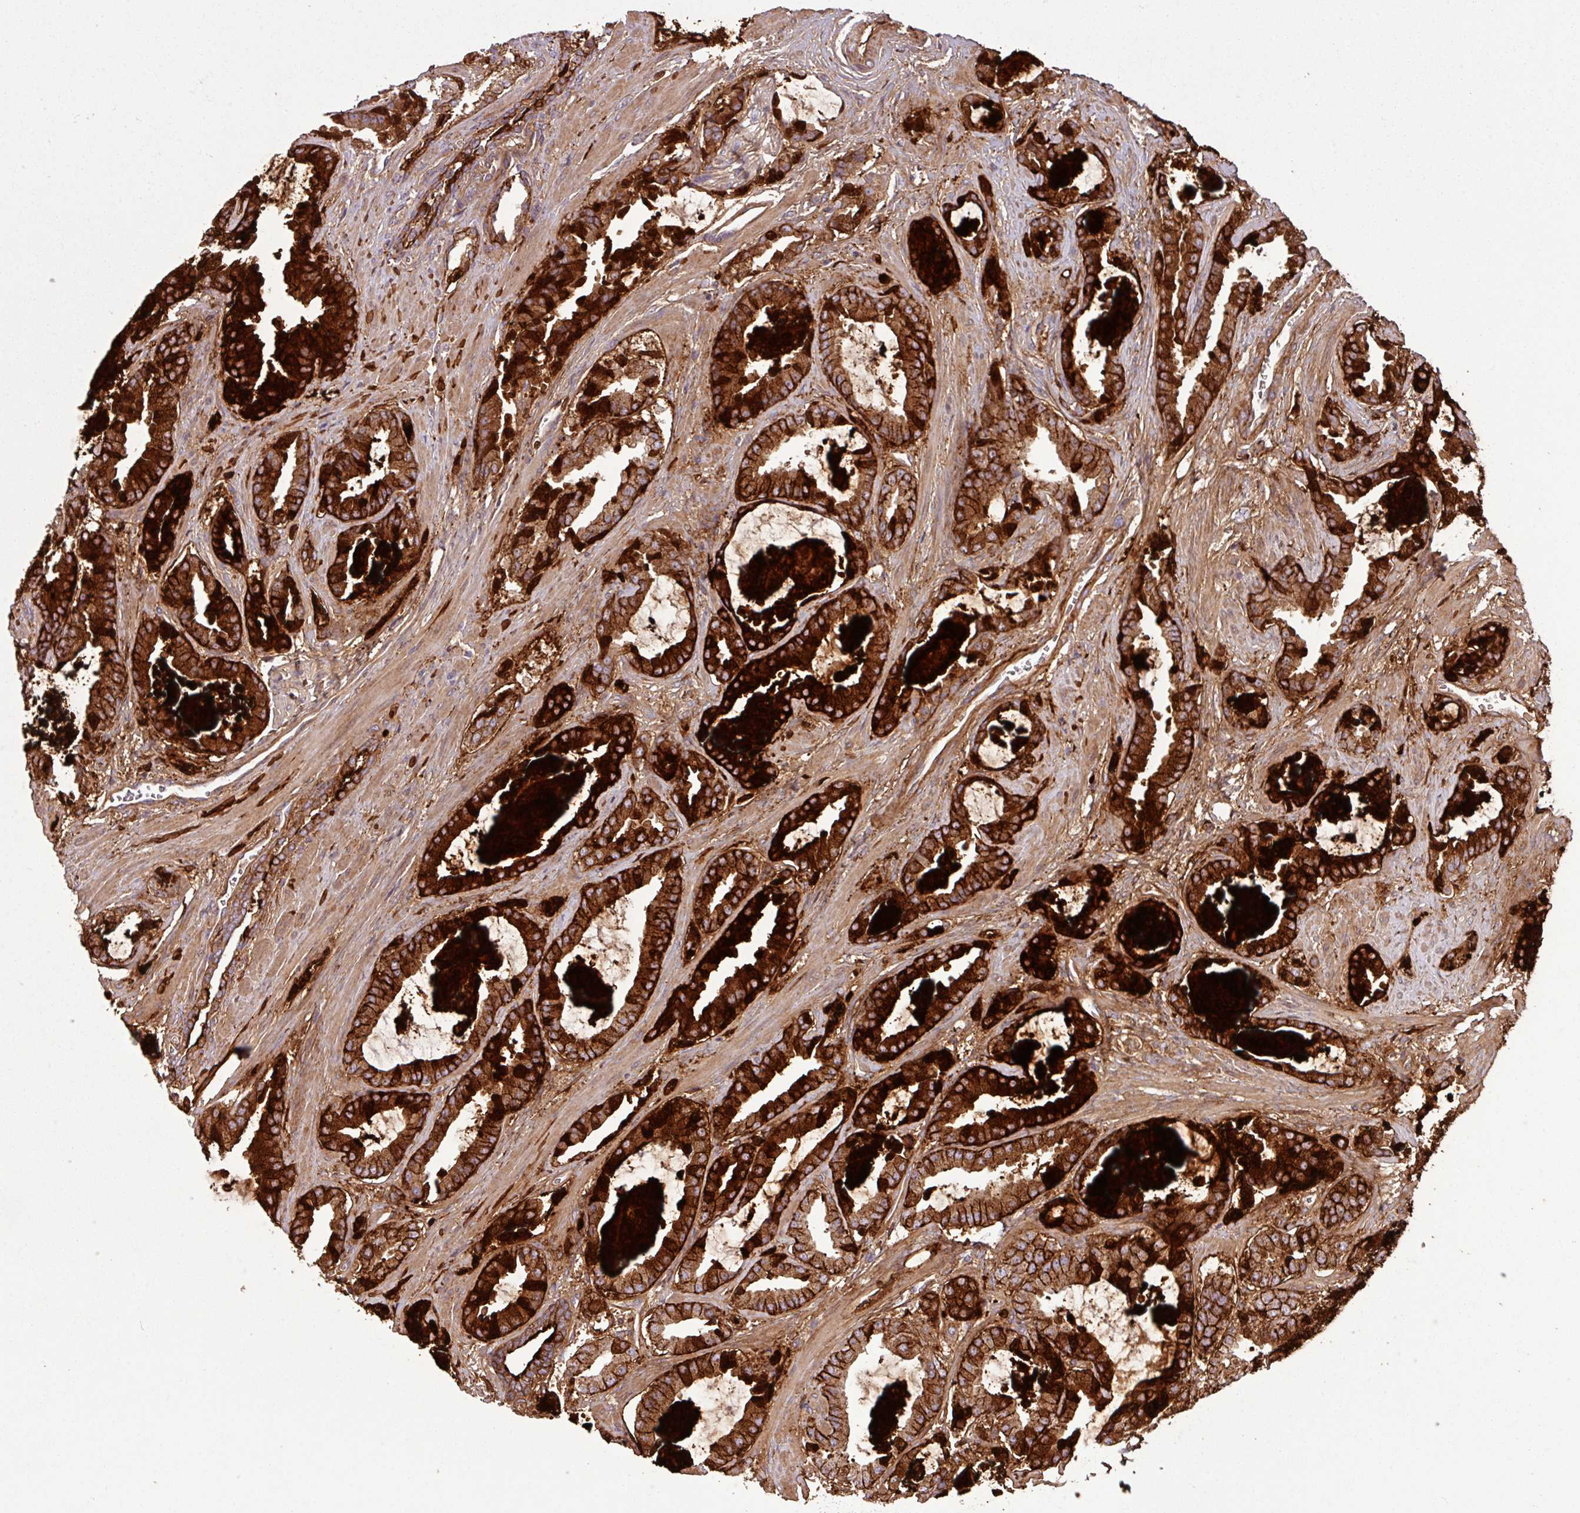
{"staining": {"intensity": "strong", "quantity": "25%-75%", "location": "cytoplasmic/membranous"}, "tissue": "prostate cancer", "cell_type": "Tumor cells", "image_type": "cancer", "snomed": [{"axis": "morphology", "description": "Adenocarcinoma, Low grade"}, {"axis": "topography", "description": "Prostate"}], "caption": "A micrograph of prostate cancer (adenocarcinoma (low-grade)) stained for a protein reveals strong cytoplasmic/membranous brown staining in tumor cells. The staining was performed using DAB, with brown indicating positive protein expression. Nuclei are stained blue with hematoxylin.", "gene": "C4B", "patient": {"sex": "male", "age": 62}}